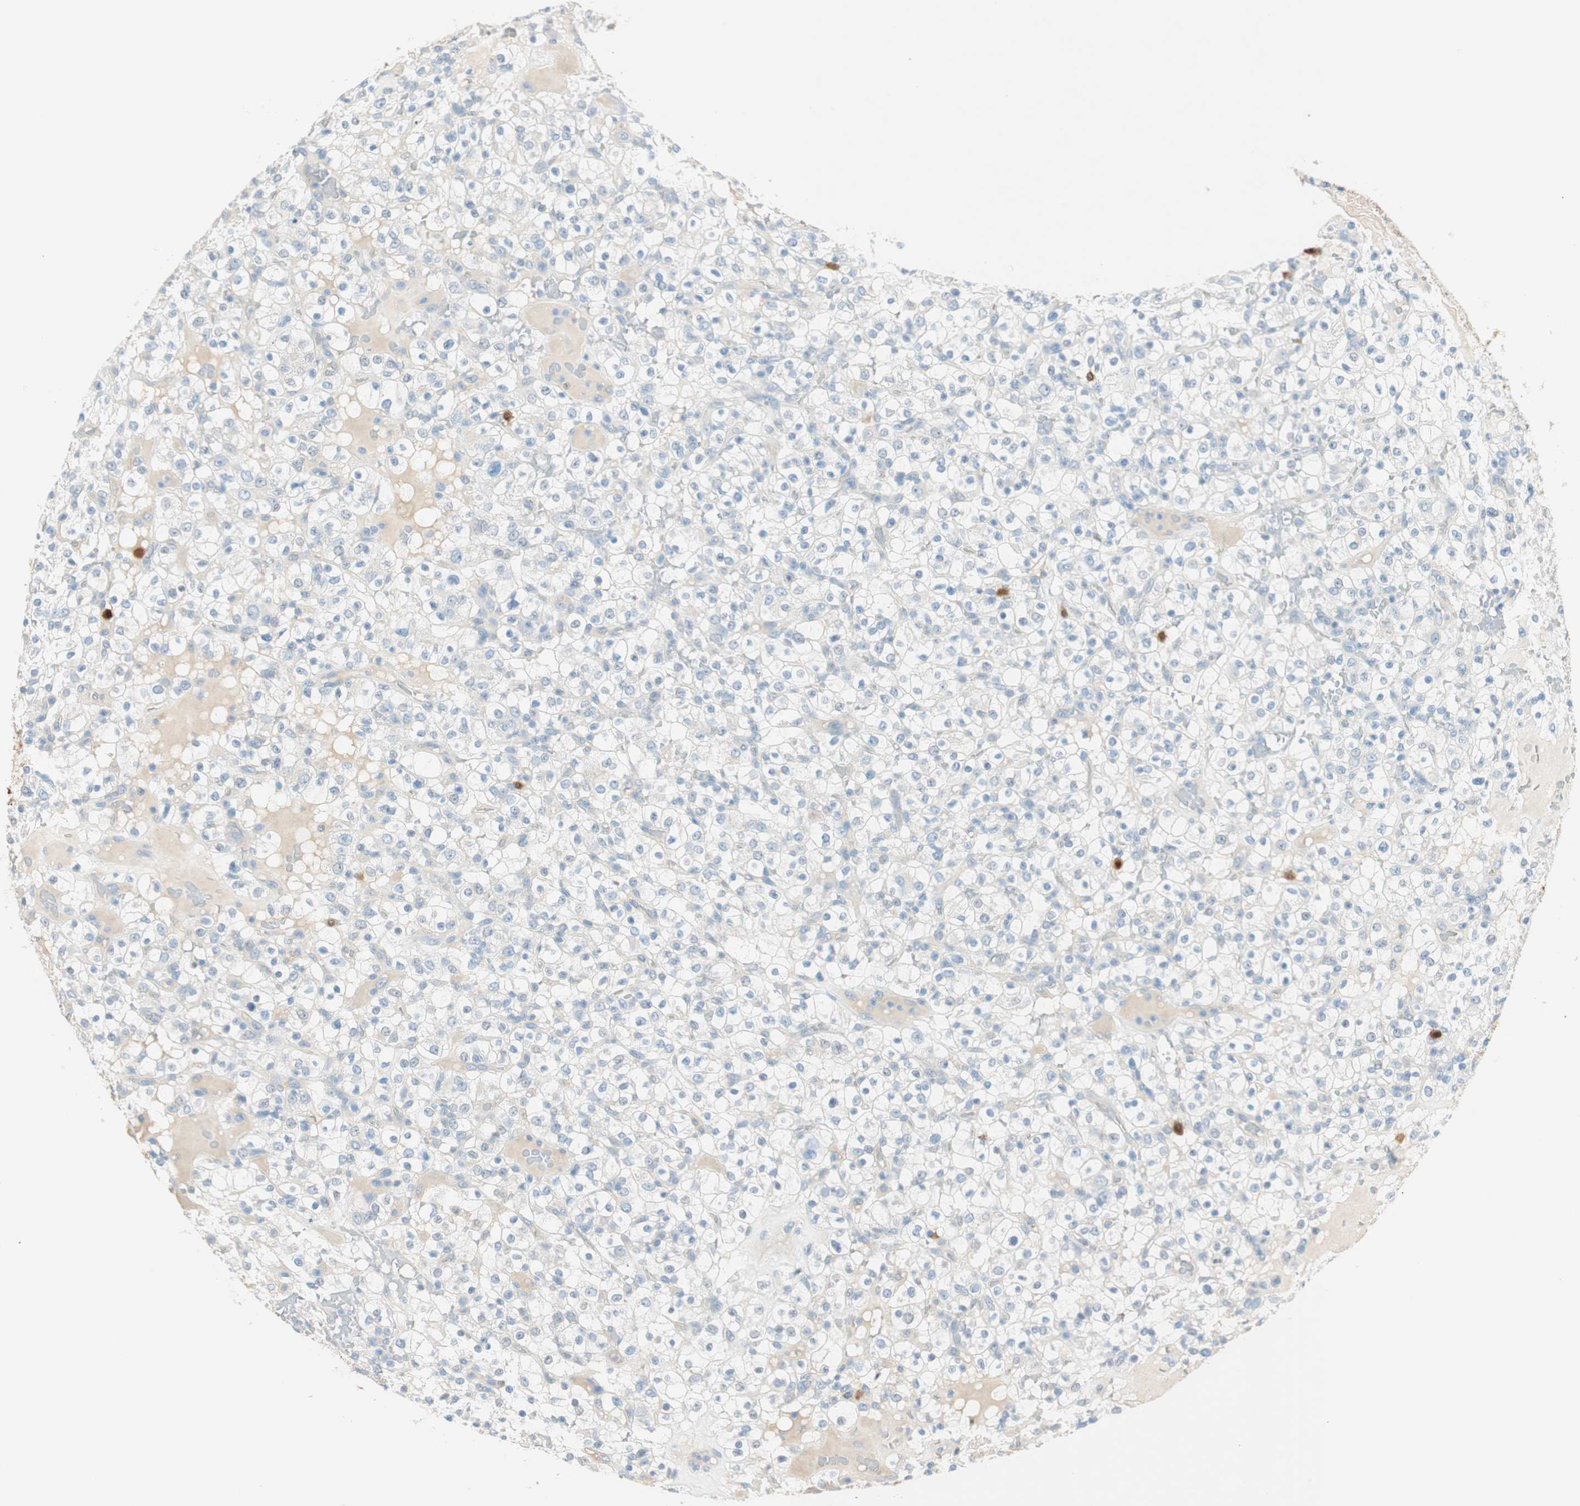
{"staining": {"intensity": "negative", "quantity": "none", "location": "none"}, "tissue": "renal cancer", "cell_type": "Tumor cells", "image_type": "cancer", "snomed": [{"axis": "morphology", "description": "Normal tissue, NOS"}, {"axis": "morphology", "description": "Adenocarcinoma, NOS"}, {"axis": "topography", "description": "Kidney"}], "caption": "Immunohistochemical staining of human renal adenocarcinoma exhibits no significant positivity in tumor cells.", "gene": "HPGD", "patient": {"sex": "female", "age": 72}}